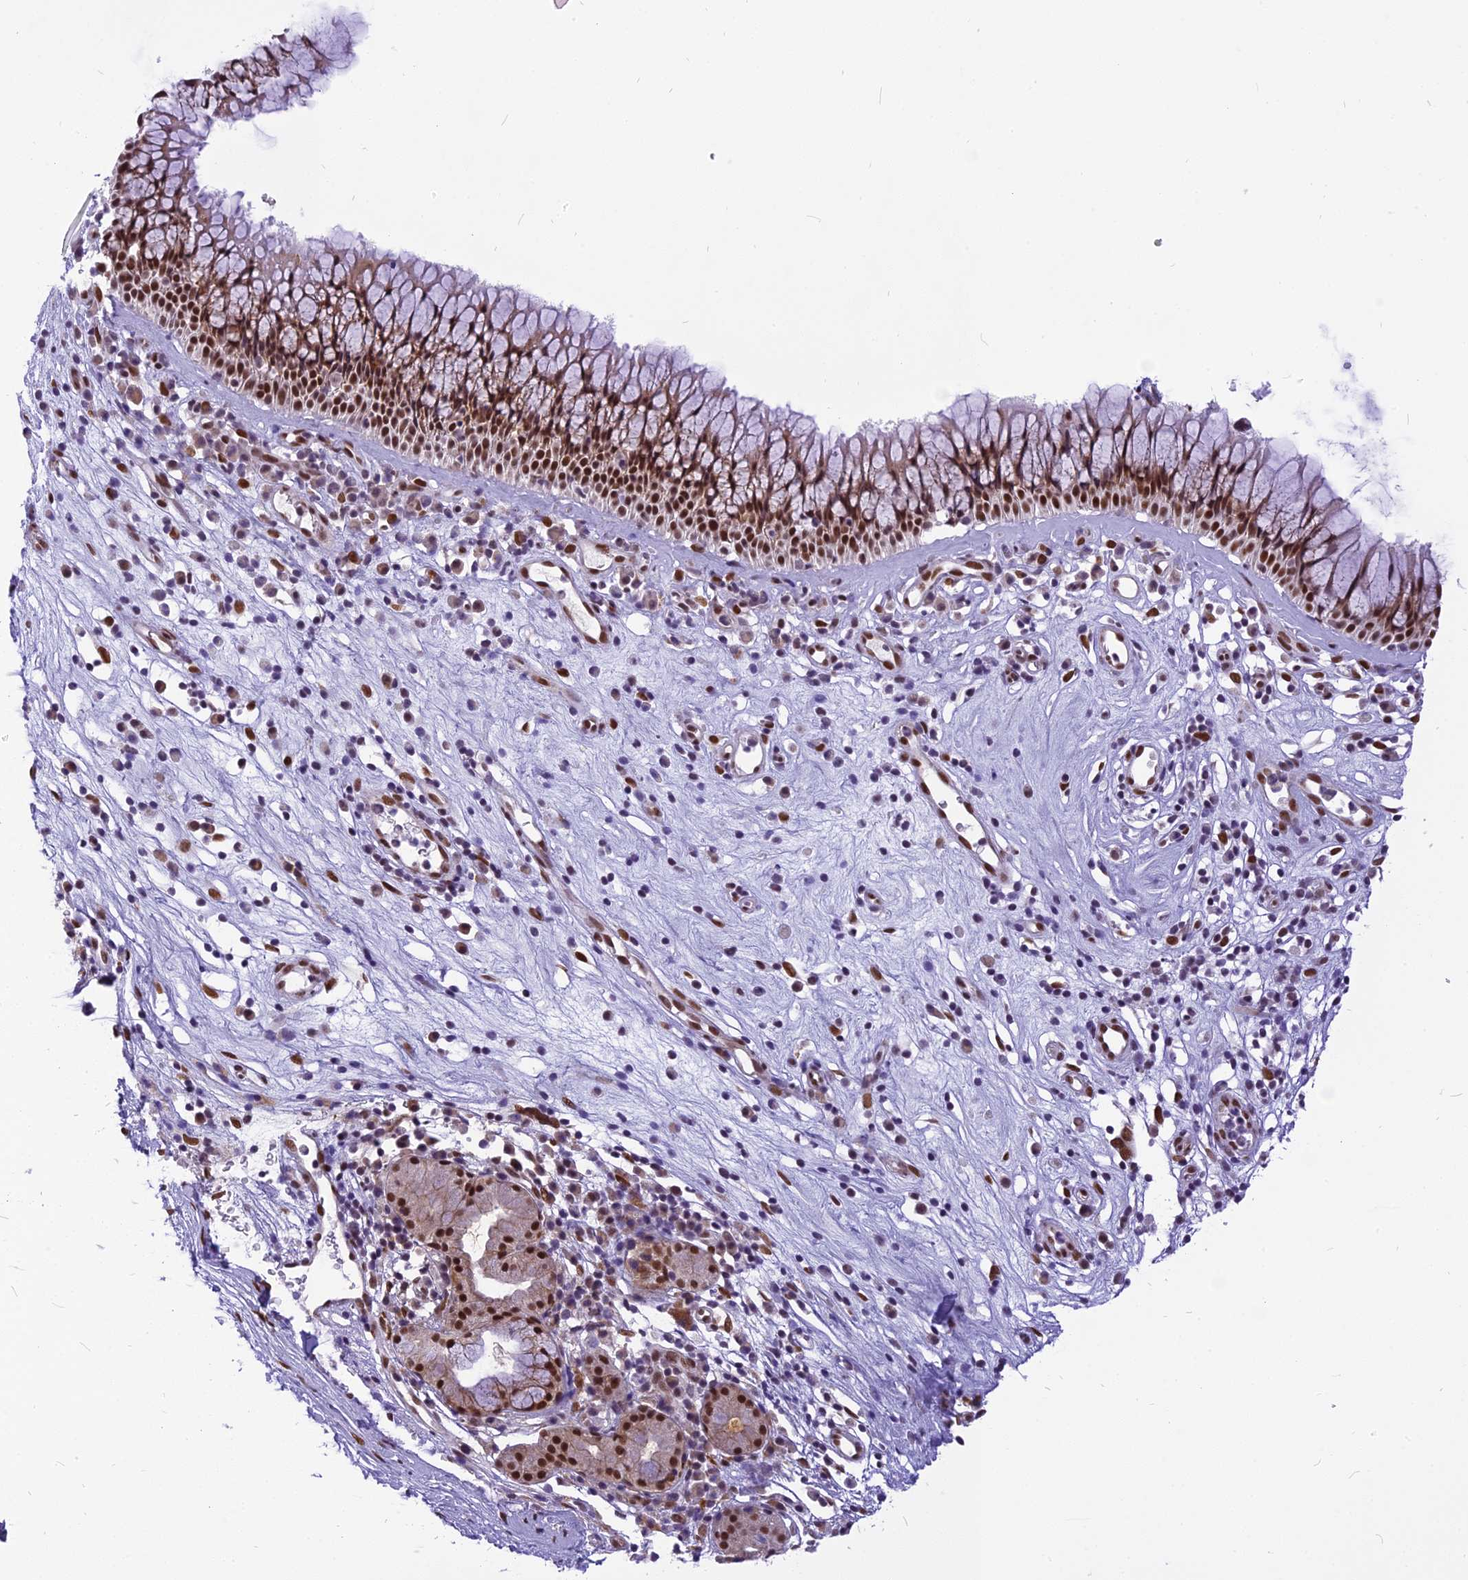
{"staining": {"intensity": "strong", "quantity": ">75%", "location": "nuclear"}, "tissue": "nasopharynx", "cell_type": "Respiratory epithelial cells", "image_type": "normal", "snomed": [{"axis": "morphology", "description": "Normal tissue, NOS"}, {"axis": "morphology", "description": "Inflammation, NOS"}, {"axis": "morphology", "description": "Malignant melanoma, Metastatic site"}, {"axis": "topography", "description": "Nasopharynx"}], "caption": "Immunohistochemical staining of benign nasopharynx exhibits strong nuclear protein positivity in approximately >75% of respiratory epithelial cells. (IHC, brightfield microscopy, high magnification).", "gene": "IRF2BP1", "patient": {"sex": "male", "age": 70}}